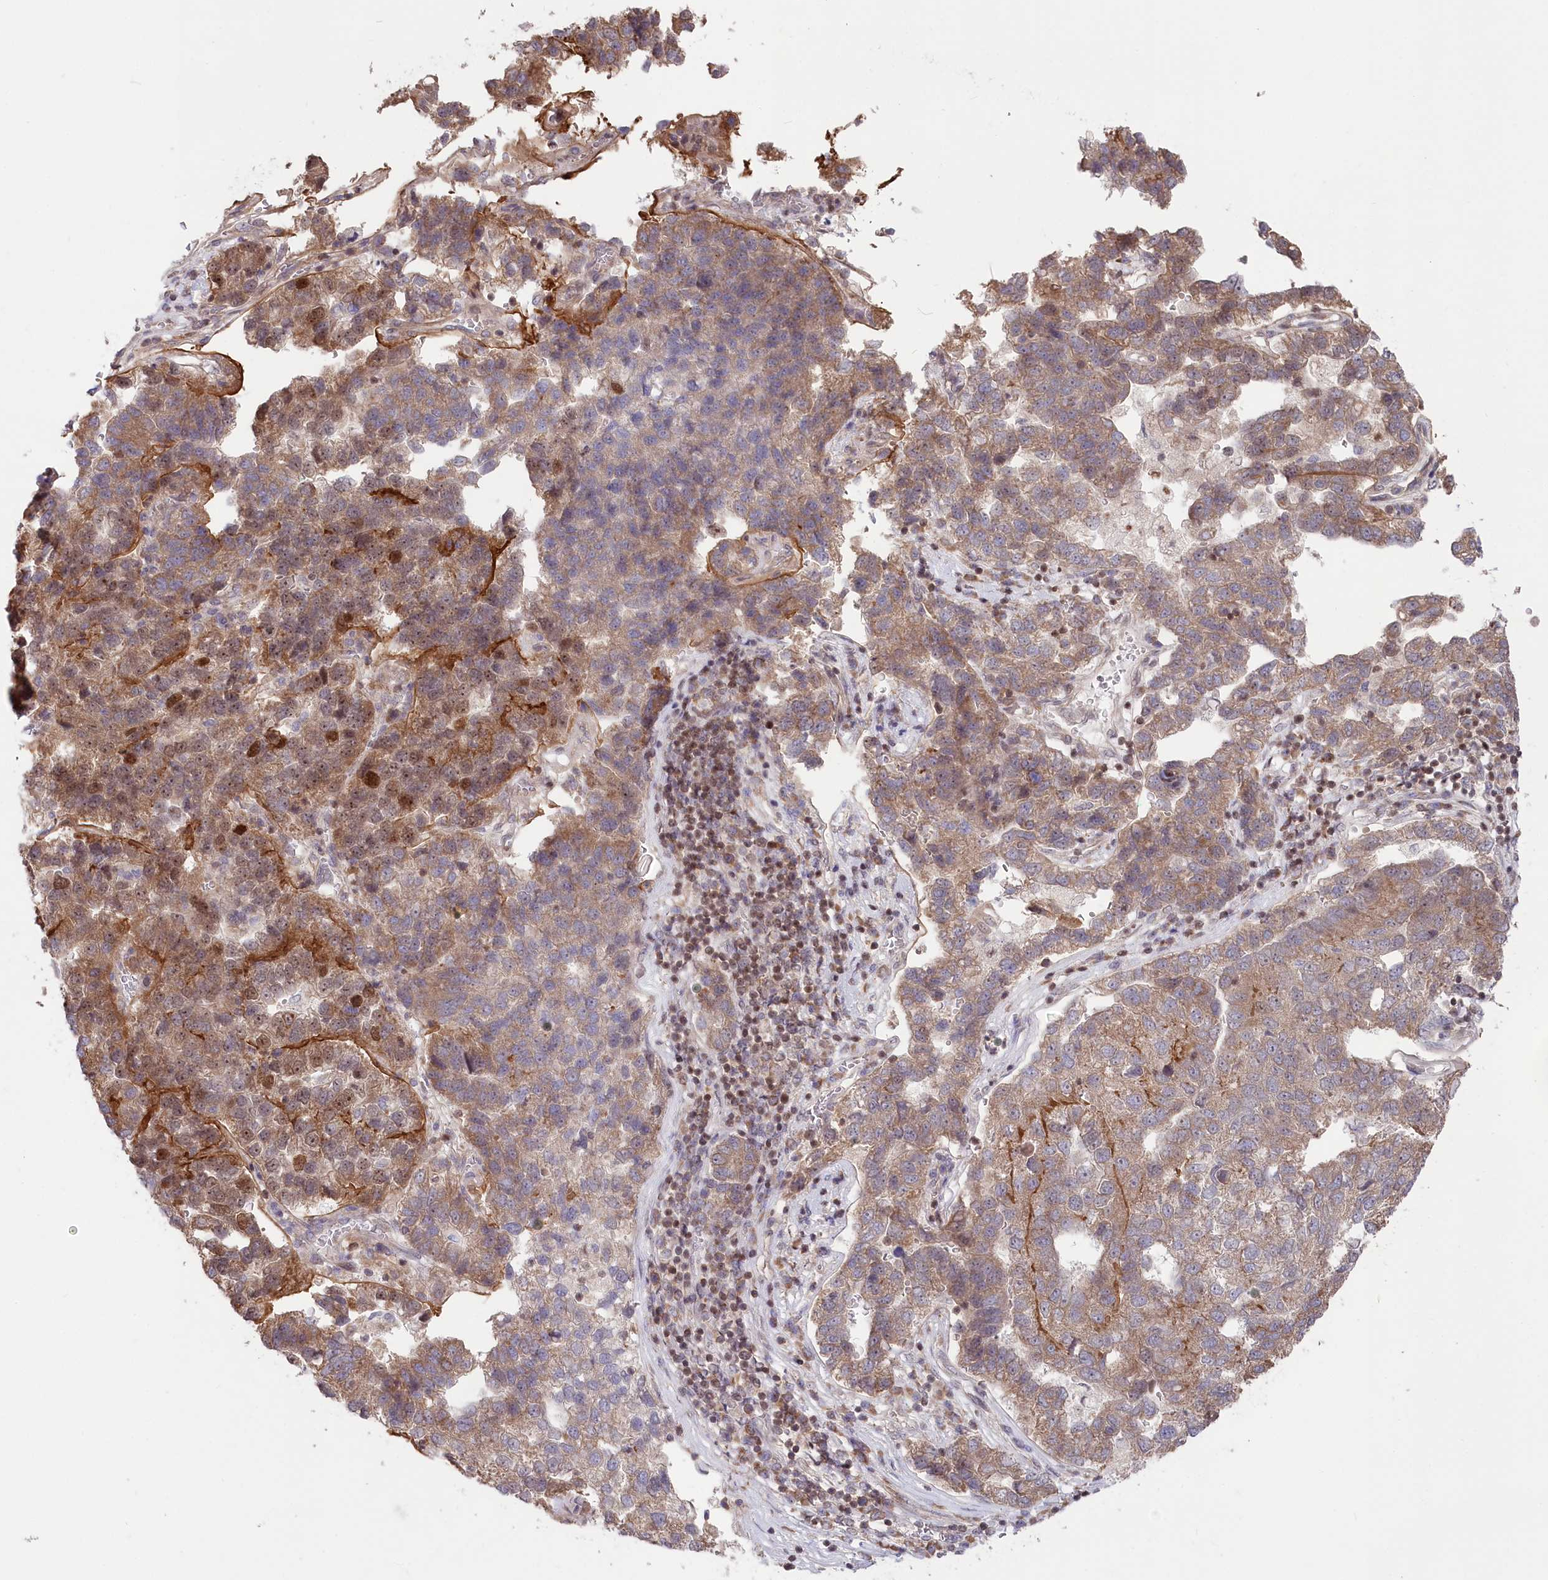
{"staining": {"intensity": "moderate", "quantity": "25%-75%", "location": "cytoplasmic/membranous"}, "tissue": "pancreatic cancer", "cell_type": "Tumor cells", "image_type": "cancer", "snomed": [{"axis": "morphology", "description": "Adenocarcinoma, NOS"}, {"axis": "topography", "description": "Pancreas"}], "caption": "Pancreatic cancer tissue reveals moderate cytoplasmic/membranous positivity in about 25%-75% of tumor cells", "gene": "CGGBP1", "patient": {"sex": "female", "age": 61}}